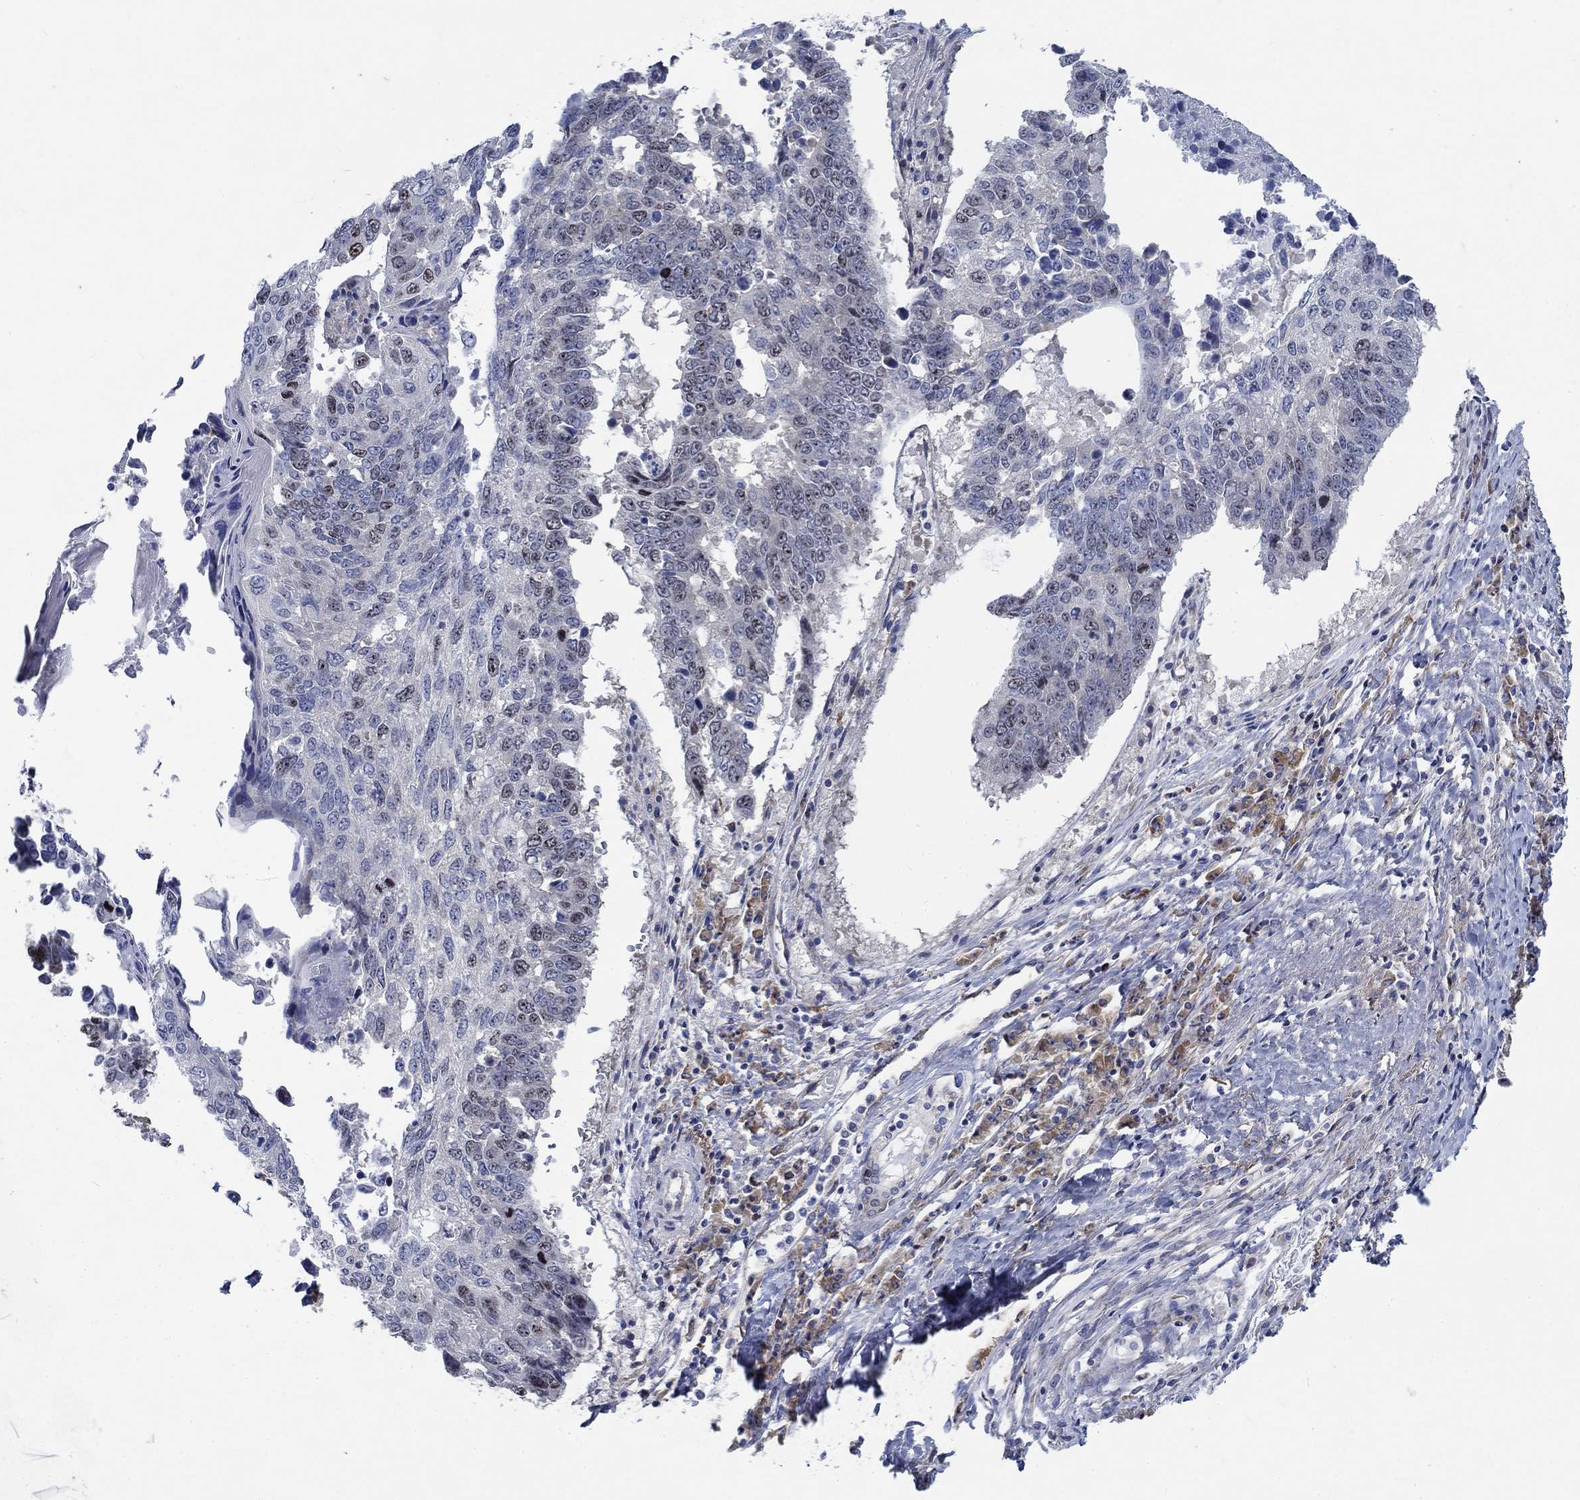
{"staining": {"intensity": "moderate", "quantity": "<25%", "location": "nuclear"}, "tissue": "lung cancer", "cell_type": "Tumor cells", "image_type": "cancer", "snomed": [{"axis": "morphology", "description": "Squamous cell carcinoma, NOS"}, {"axis": "topography", "description": "Lung"}], "caption": "Lung cancer stained with a brown dye exhibits moderate nuclear positive positivity in approximately <25% of tumor cells.", "gene": "MMP24", "patient": {"sex": "male", "age": 73}}